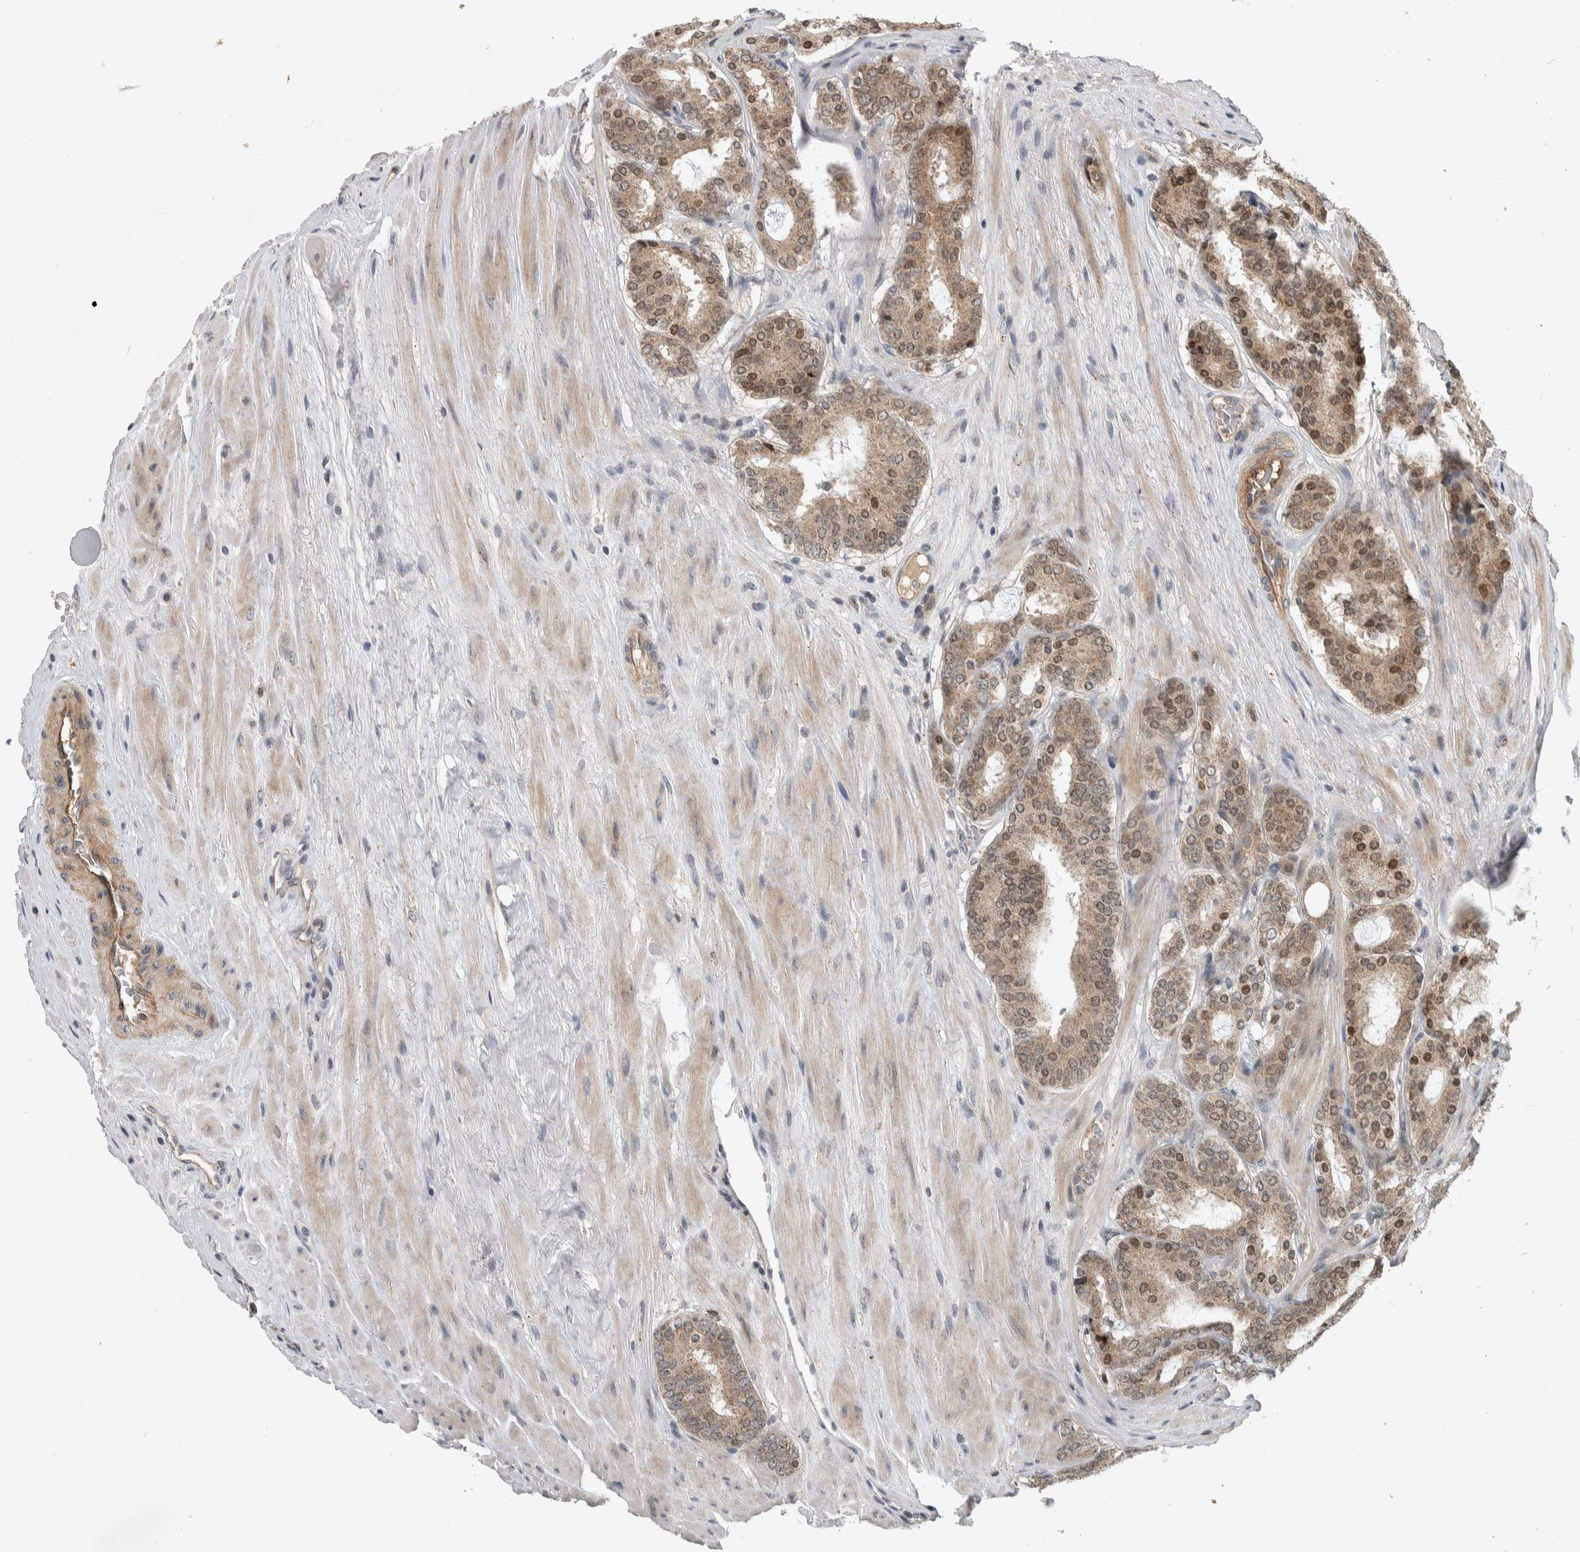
{"staining": {"intensity": "weak", "quantity": ">75%", "location": "cytoplasmic/membranous,nuclear"}, "tissue": "prostate cancer", "cell_type": "Tumor cells", "image_type": "cancer", "snomed": [{"axis": "morphology", "description": "Adenocarcinoma, Low grade"}, {"axis": "topography", "description": "Prostate"}], "caption": "Immunohistochemical staining of low-grade adenocarcinoma (prostate) exhibits low levels of weak cytoplasmic/membranous and nuclear positivity in about >75% of tumor cells.", "gene": "MSL1", "patient": {"sex": "male", "age": 69}}